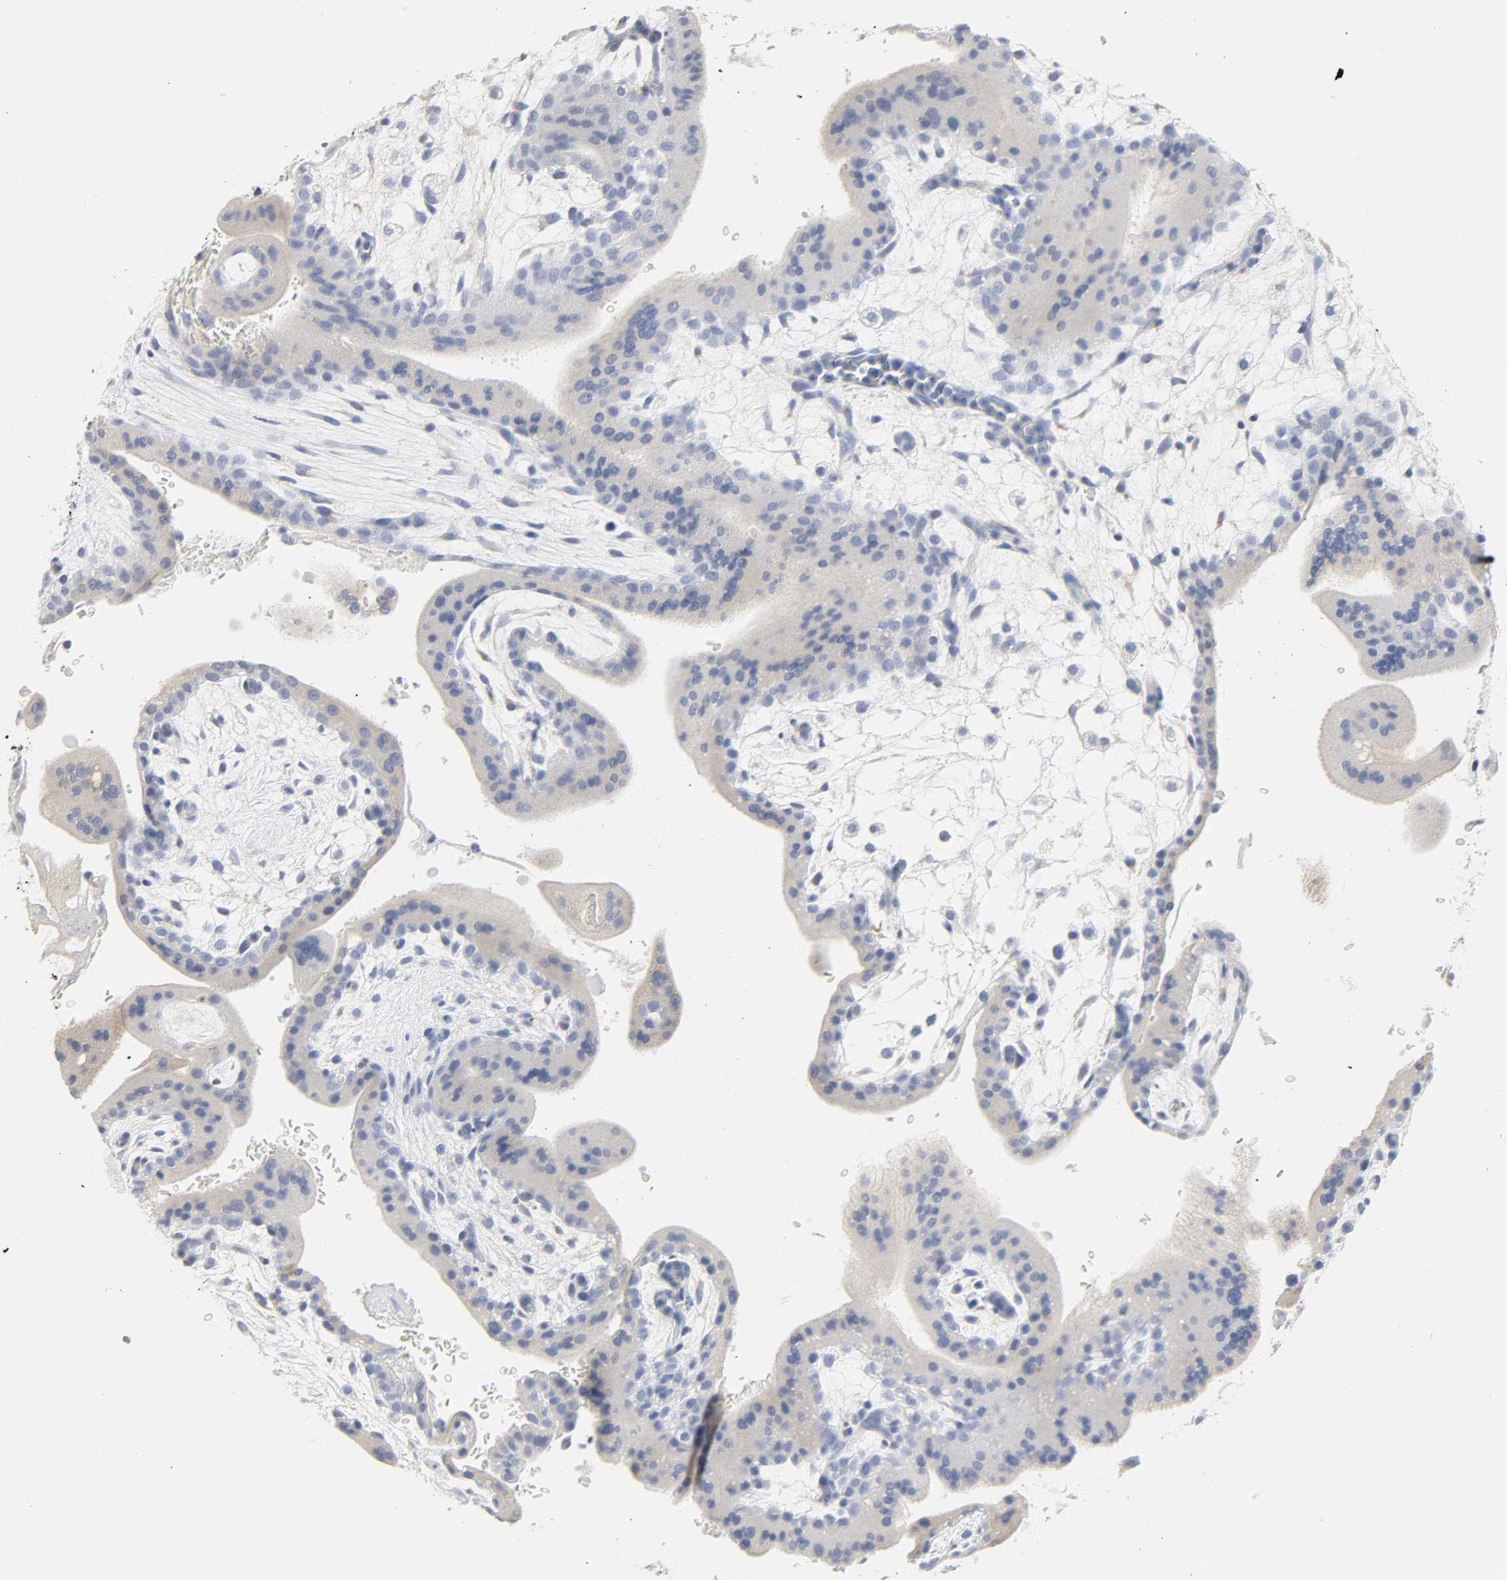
{"staining": {"intensity": "negative", "quantity": "none", "location": "none"}, "tissue": "placenta", "cell_type": "Decidual cells", "image_type": "normal", "snomed": [{"axis": "morphology", "description": "Normal tissue, NOS"}, {"axis": "topography", "description": "Placenta"}], "caption": "This is an immunohistochemistry (IHC) micrograph of normal placenta. There is no positivity in decidual cells.", "gene": "ACP3", "patient": {"sex": "female", "age": 35}}